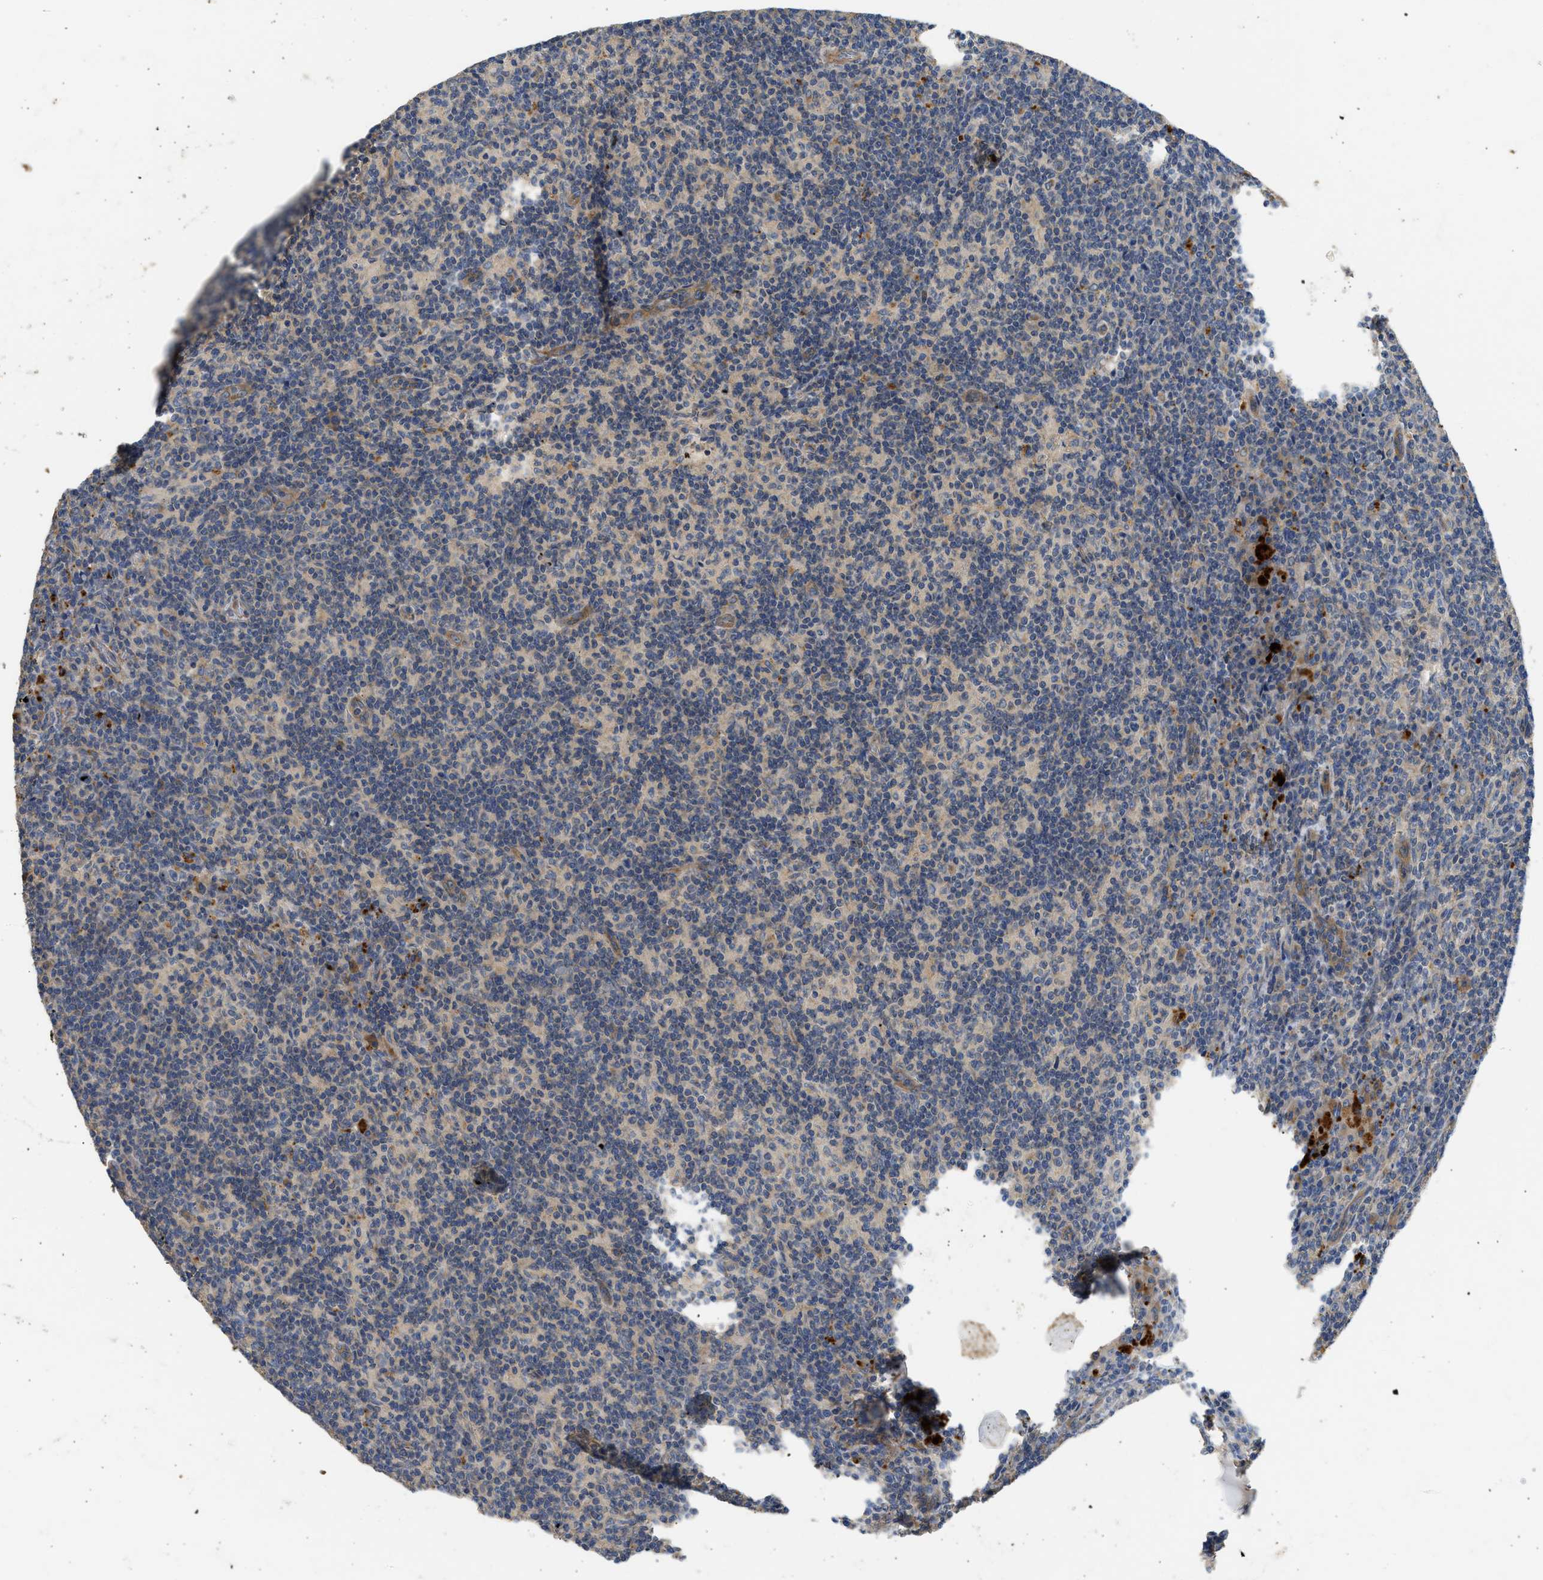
{"staining": {"intensity": "weak", "quantity": "<25%", "location": "cytoplasmic/membranous"}, "tissue": "lymph node", "cell_type": "Non-germinal center cells", "image_type": "normal", "snomed": [{"axis": "morphology", "description": "Normal tissue, NOS"}, {"axis": "morphology", "description": "Inflammation, NOS"}, {"axis": "topography", "description": "Lymph node"}], "caption": "DAB (3,3'-diaminobenzidine) immunohistochemical staining of unremarkable human lymph node exhibits no significant expression in non-germinal center cells.", "gene": "CSRNP2", "patient": {"sex": "male", "age": 55}}